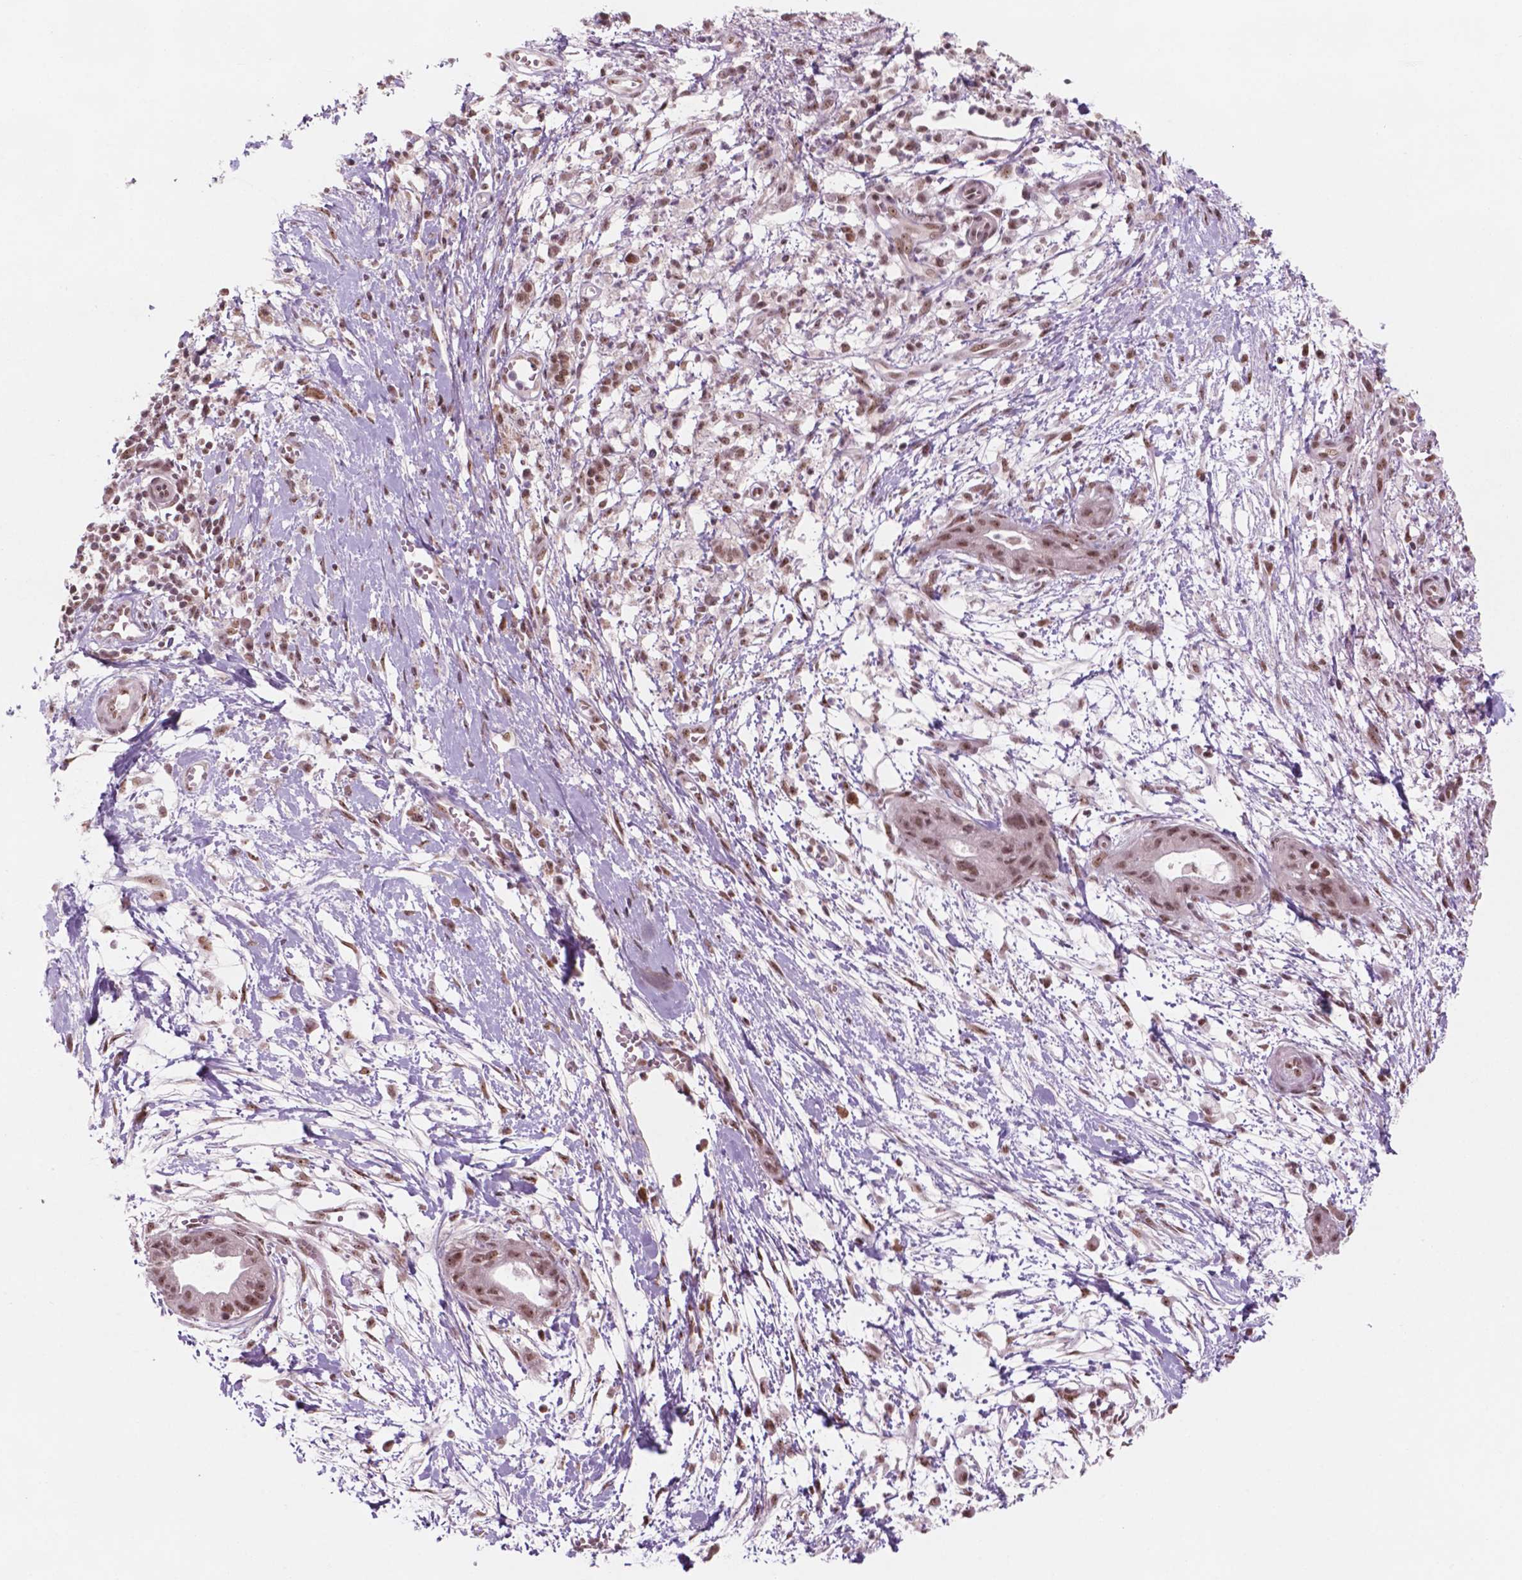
{"staining": {"intensity": "moderate", "quantity": ">75%", "location": "nuclear"}, "tissue": "pancreatic cancer", "cell_type": "Tumor cells", "image_type": "cancer", "snomed": [{"axis": "morphology", "description": "Normal tissue, NOS"}, {"axis": "morphology", "description": "Adenocarcinoma, NOS"}, {"axis": "topography", "description": "Lymph node"}, {"axis": "topography", "description": "Pancreas"}], "caption": "Immunohistochemistry (IHC) staining of pancreatic cancer, which reveals medium levels of moderate nuclear positivity in about >75% of tumor cells indicating moderate nuclear protein staining. The staining was performed using DAB (3,3'-diaminobenzidine) (brown) for protein detection and nuclei were counterstained in hematoxylin (blue).", "gene": "POLR2E", "patient": {"sex": "female", "age": 58}}